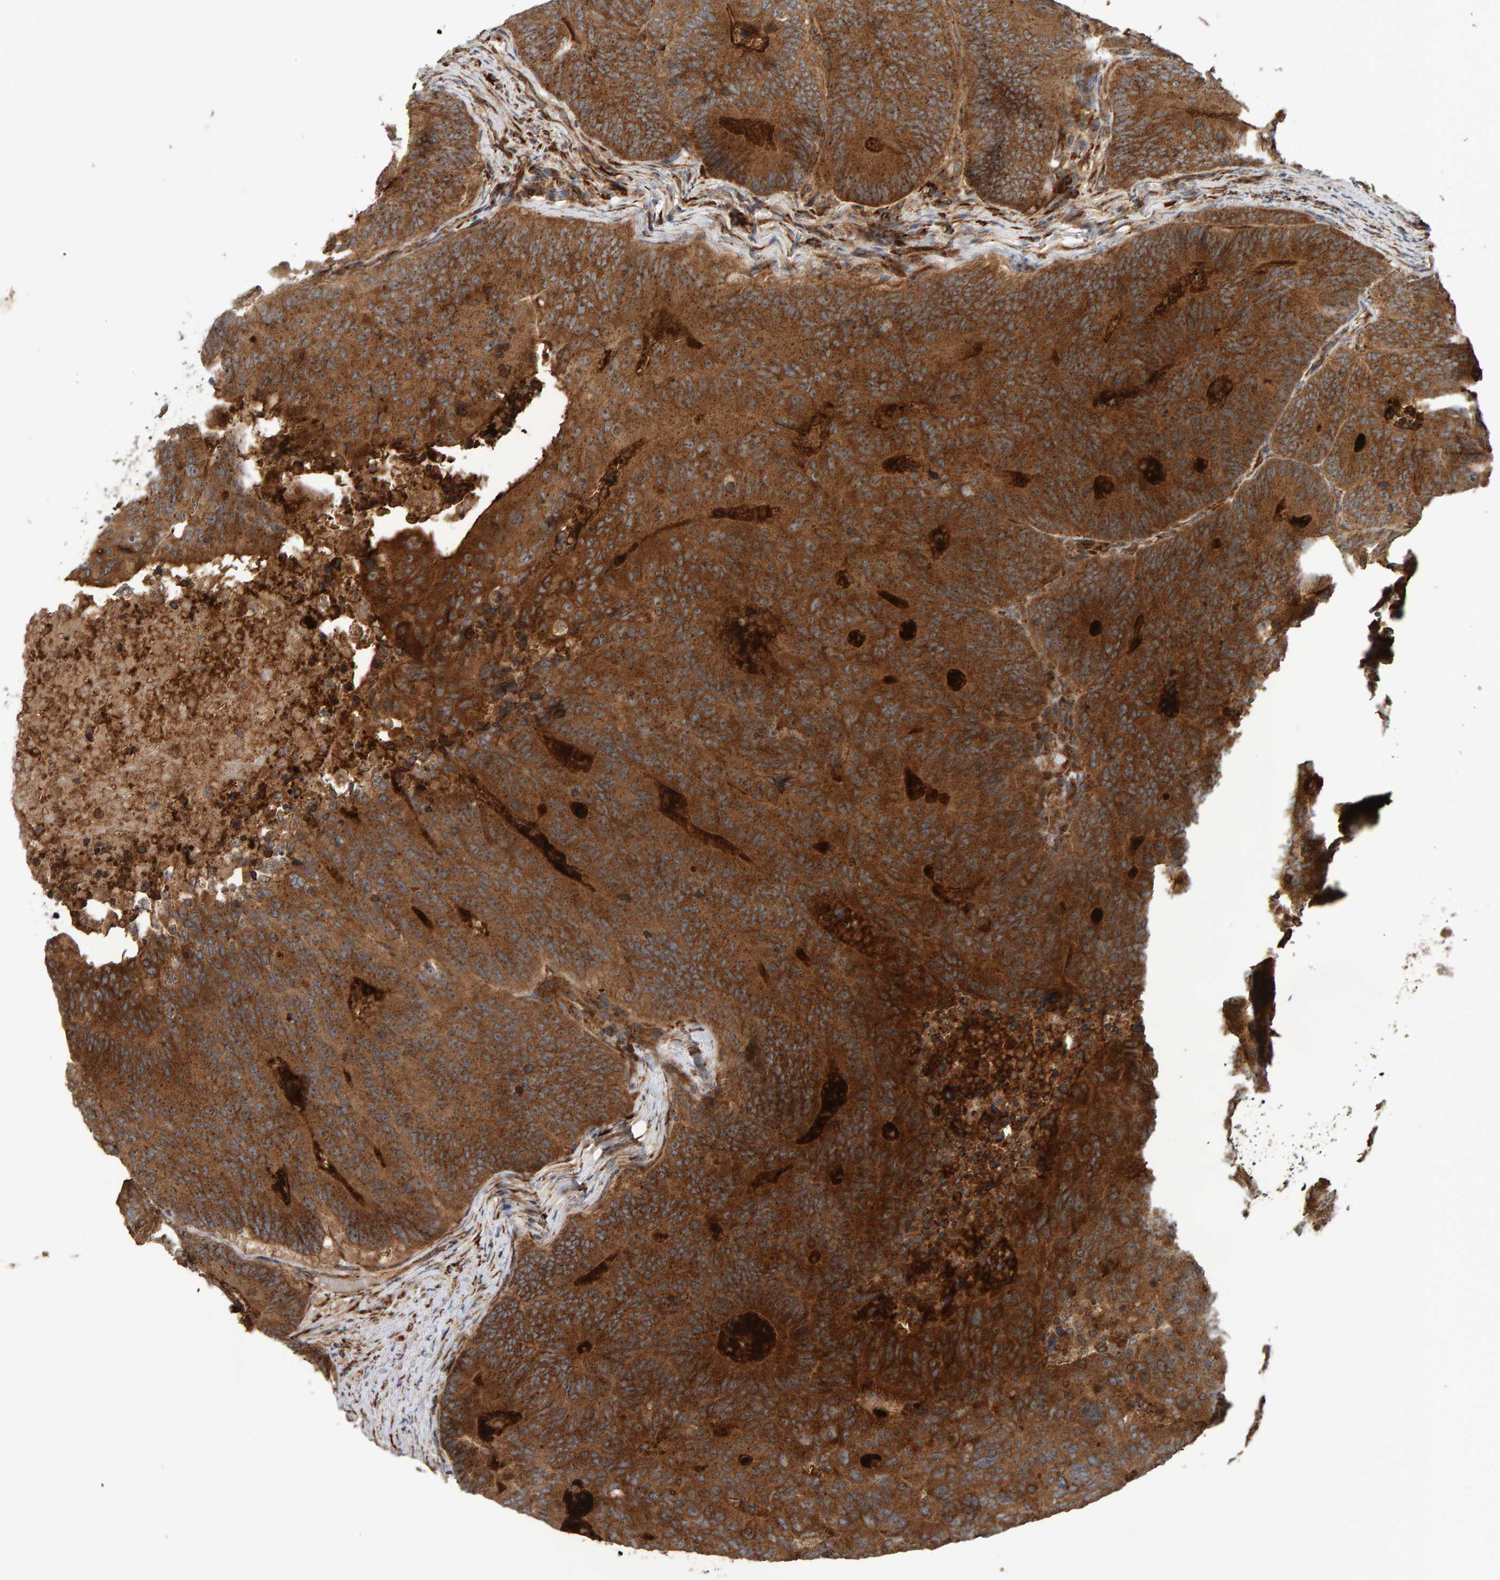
{"staining": {"intensity": "strong", "quantity": ">75%", "location": "cytoplasmic/membranous"}, "tissue": "colorectal cancer", "cell_type": "Tumor cells", "image_type": "cancer", "snomed": [{"axis": "morphology", "description": "Adenocarcinoma, NOS"}, {"axis": "topography", "description": "Colon"}], "caption": "Tumor cells exhibit high levels of strong cytoplasmic/membranous staining in approximately >75% of cells in colorectal adenocarcinoma.", "gene": "BAIAP2", "patient": {"sex": "male", "age": 87}}